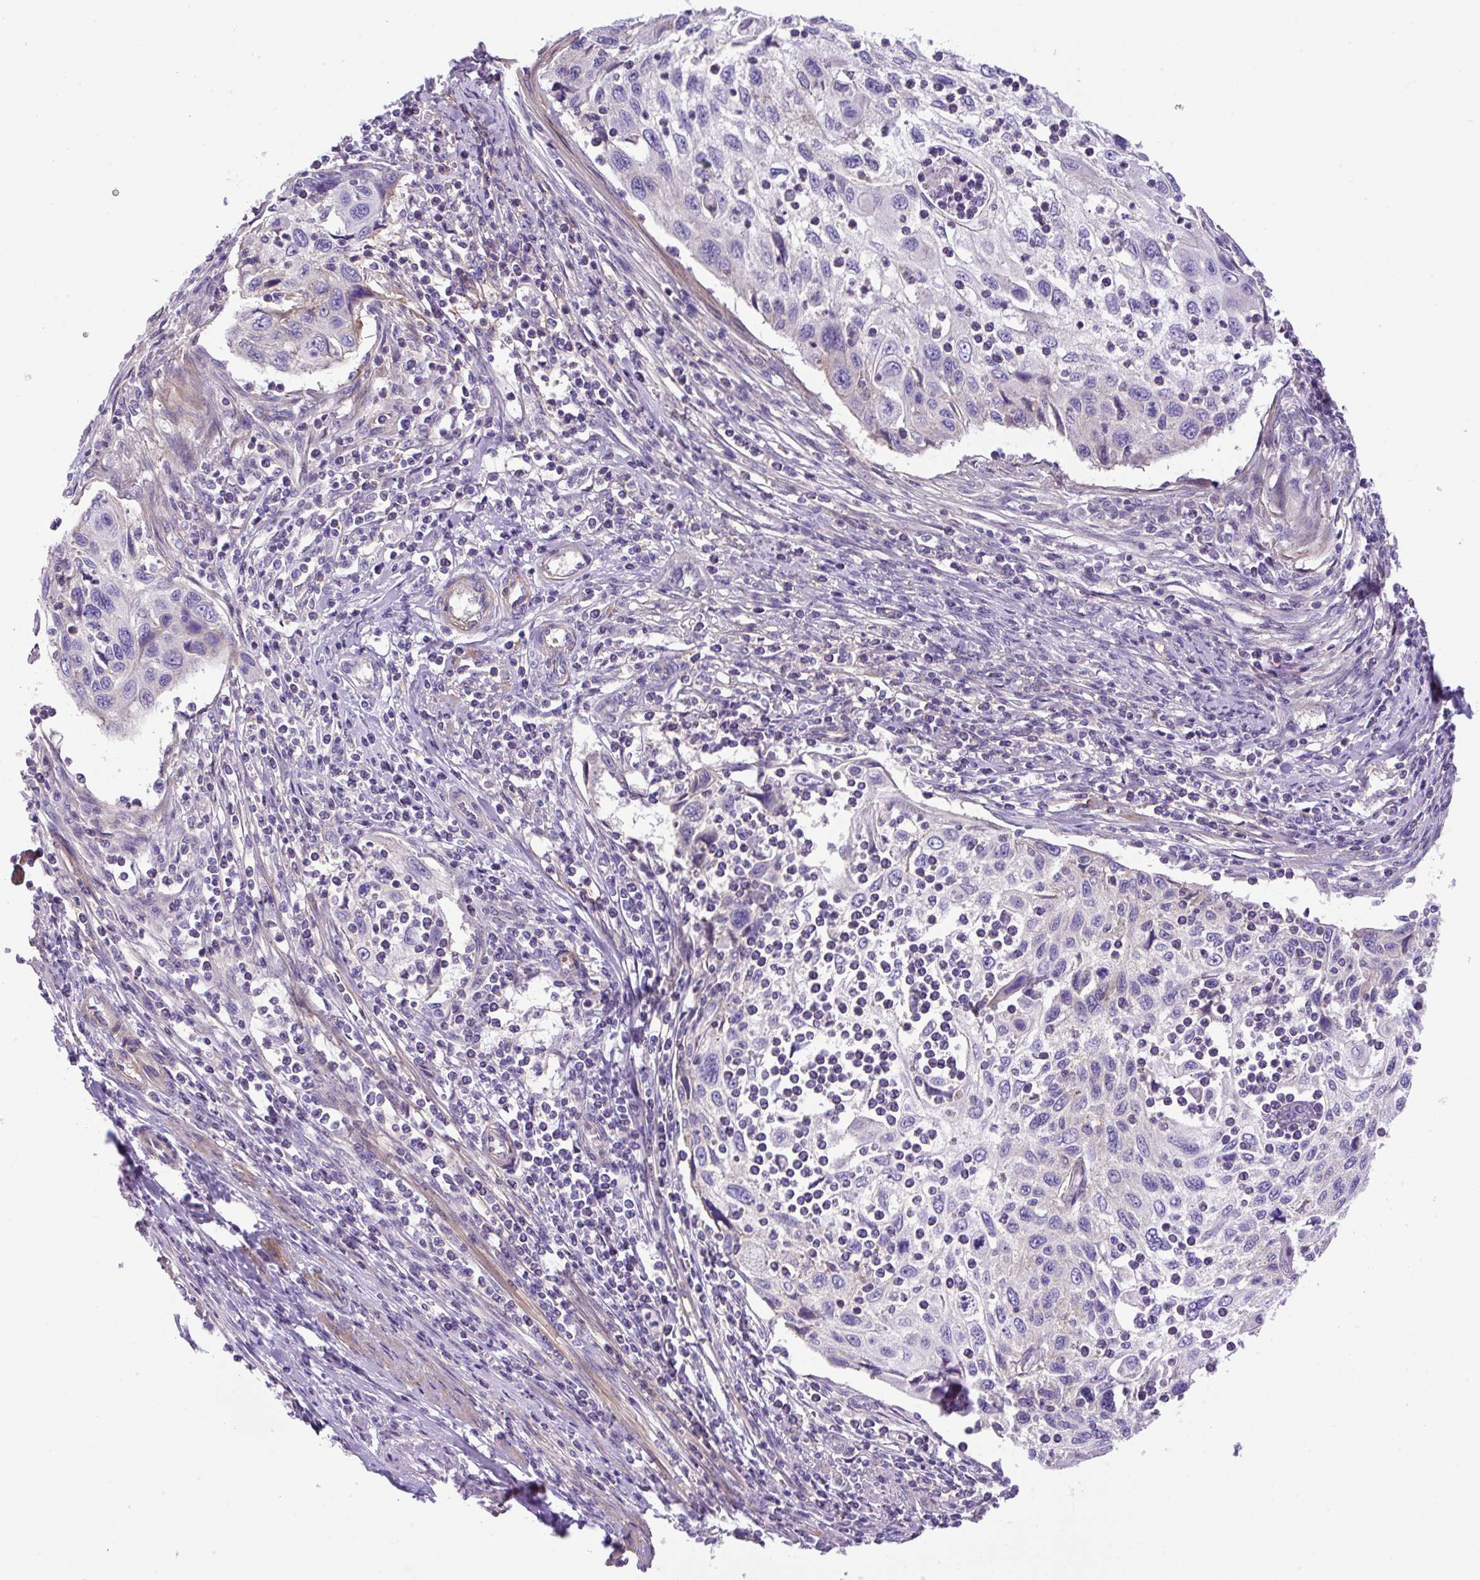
{"staining": {"intensity": "negative", "quantity": "none", "location": "none"}, "tissue": "cervical cancer", "cell_type": "Tumor cells", "image_type": "cancer", "snomed": [{"axis": "morphology", "description": "Squamous cell carcinoma, NOS"}, {"axis": "topography", "description": "Cervix"}], "caption": "Photomicrograph shows no significant protein expression in tumor cells of cervical squamous cell carcinoma.", "gene": "NPTN", "patient": {"sex": "female", "age": 70}}